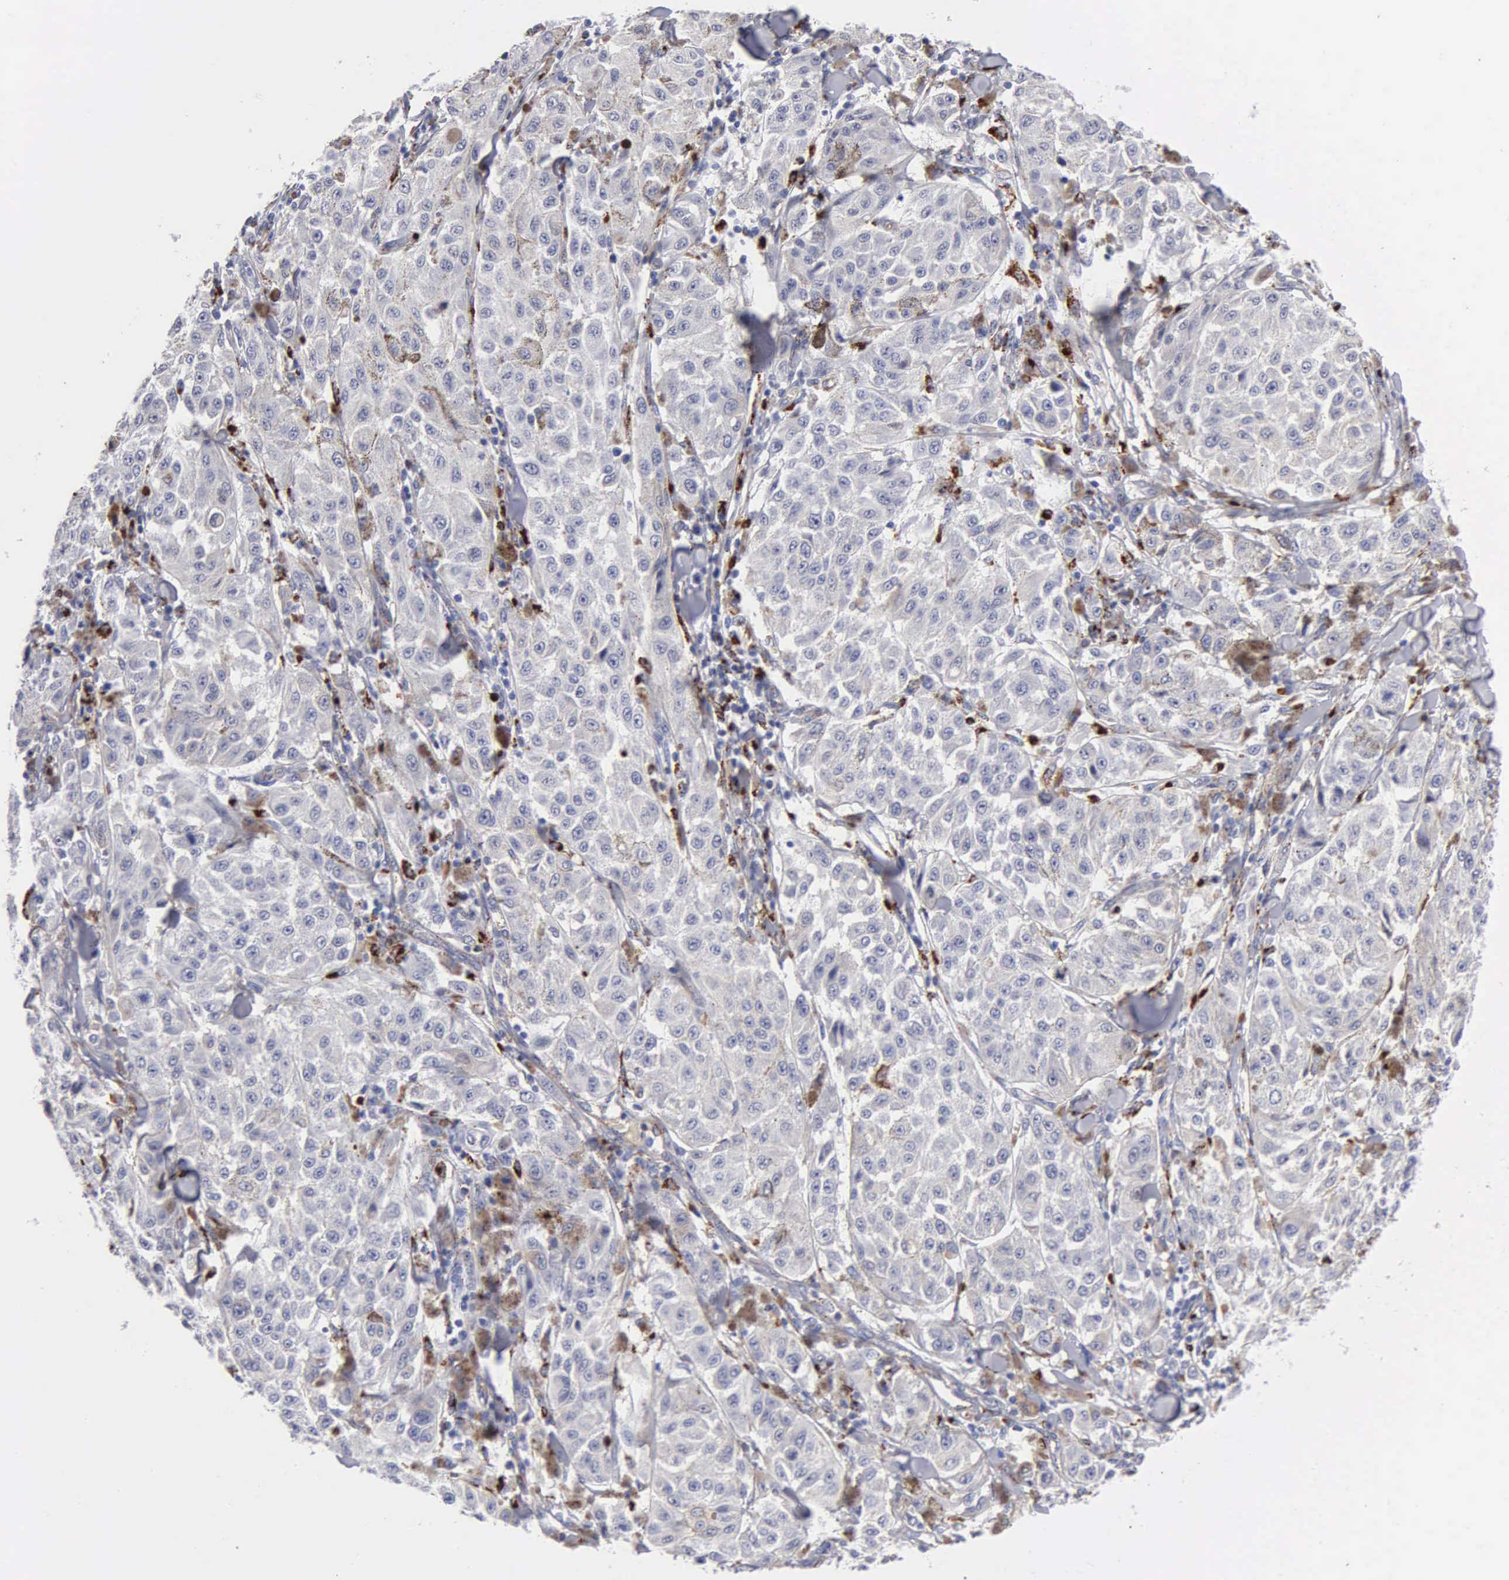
{"staining": {"intensity": "weak", "quantity": "25%-75%", "location": "cytoplasmic/membranous"}, "tissue": "melanoma", "cell_type": "Tumor cells", "image_type": "cancer", "snomed": [{"axis": "morphology", "description": "Malignant melanoma, NOS"}, {"axis": "topography", "description": "Skin"}], "caption": "Protein expression analysis of malignant melanoma reveals weak cytoplasmic/membranous positivity in about 25%-75% of tumor cells.", "gene": "CTSH", "patient": {"sex": "female", "age": 64}}